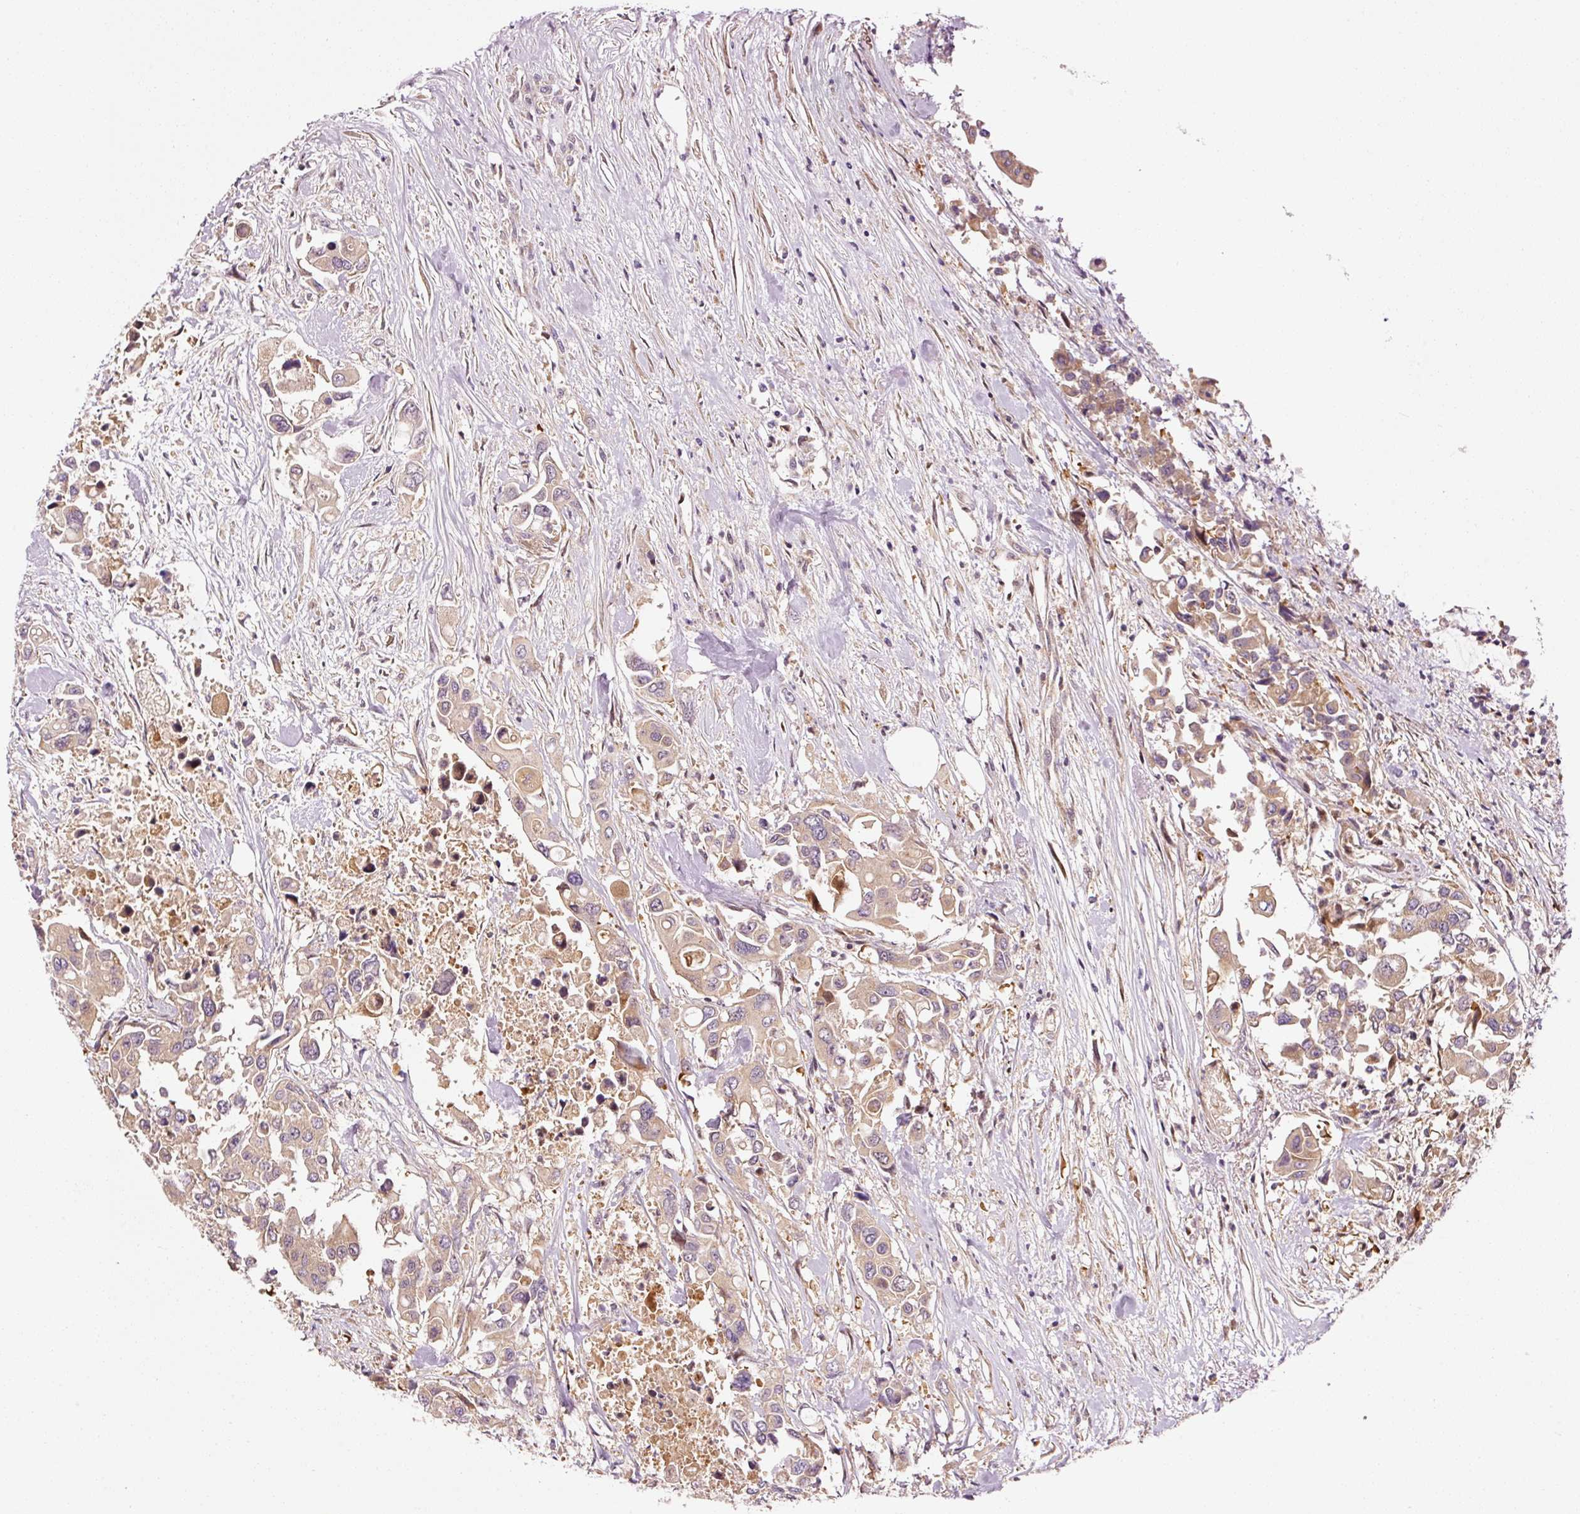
{"staining": {"intensity": "moderate", "quantity": ">75%", "location": "cytoplasmic/membranous"}, "tissue": "colorectal cancer", "cell_type": "Tumor cells", "image_type": "cancer", "snomed": [{"axis": "morphology", "description": "Adenocarcinoma, NOS"}, {"axis": "topography", "description": "Colon"}], "caption": "Tumor cells reveal medium levels of moderate cytoplasmic/membranous positivity in about >75% of cells in human adenocarcinoma (colorectal).", "gene": "PPP1R14B", "patient": {"sex": "male", "age": 77}}